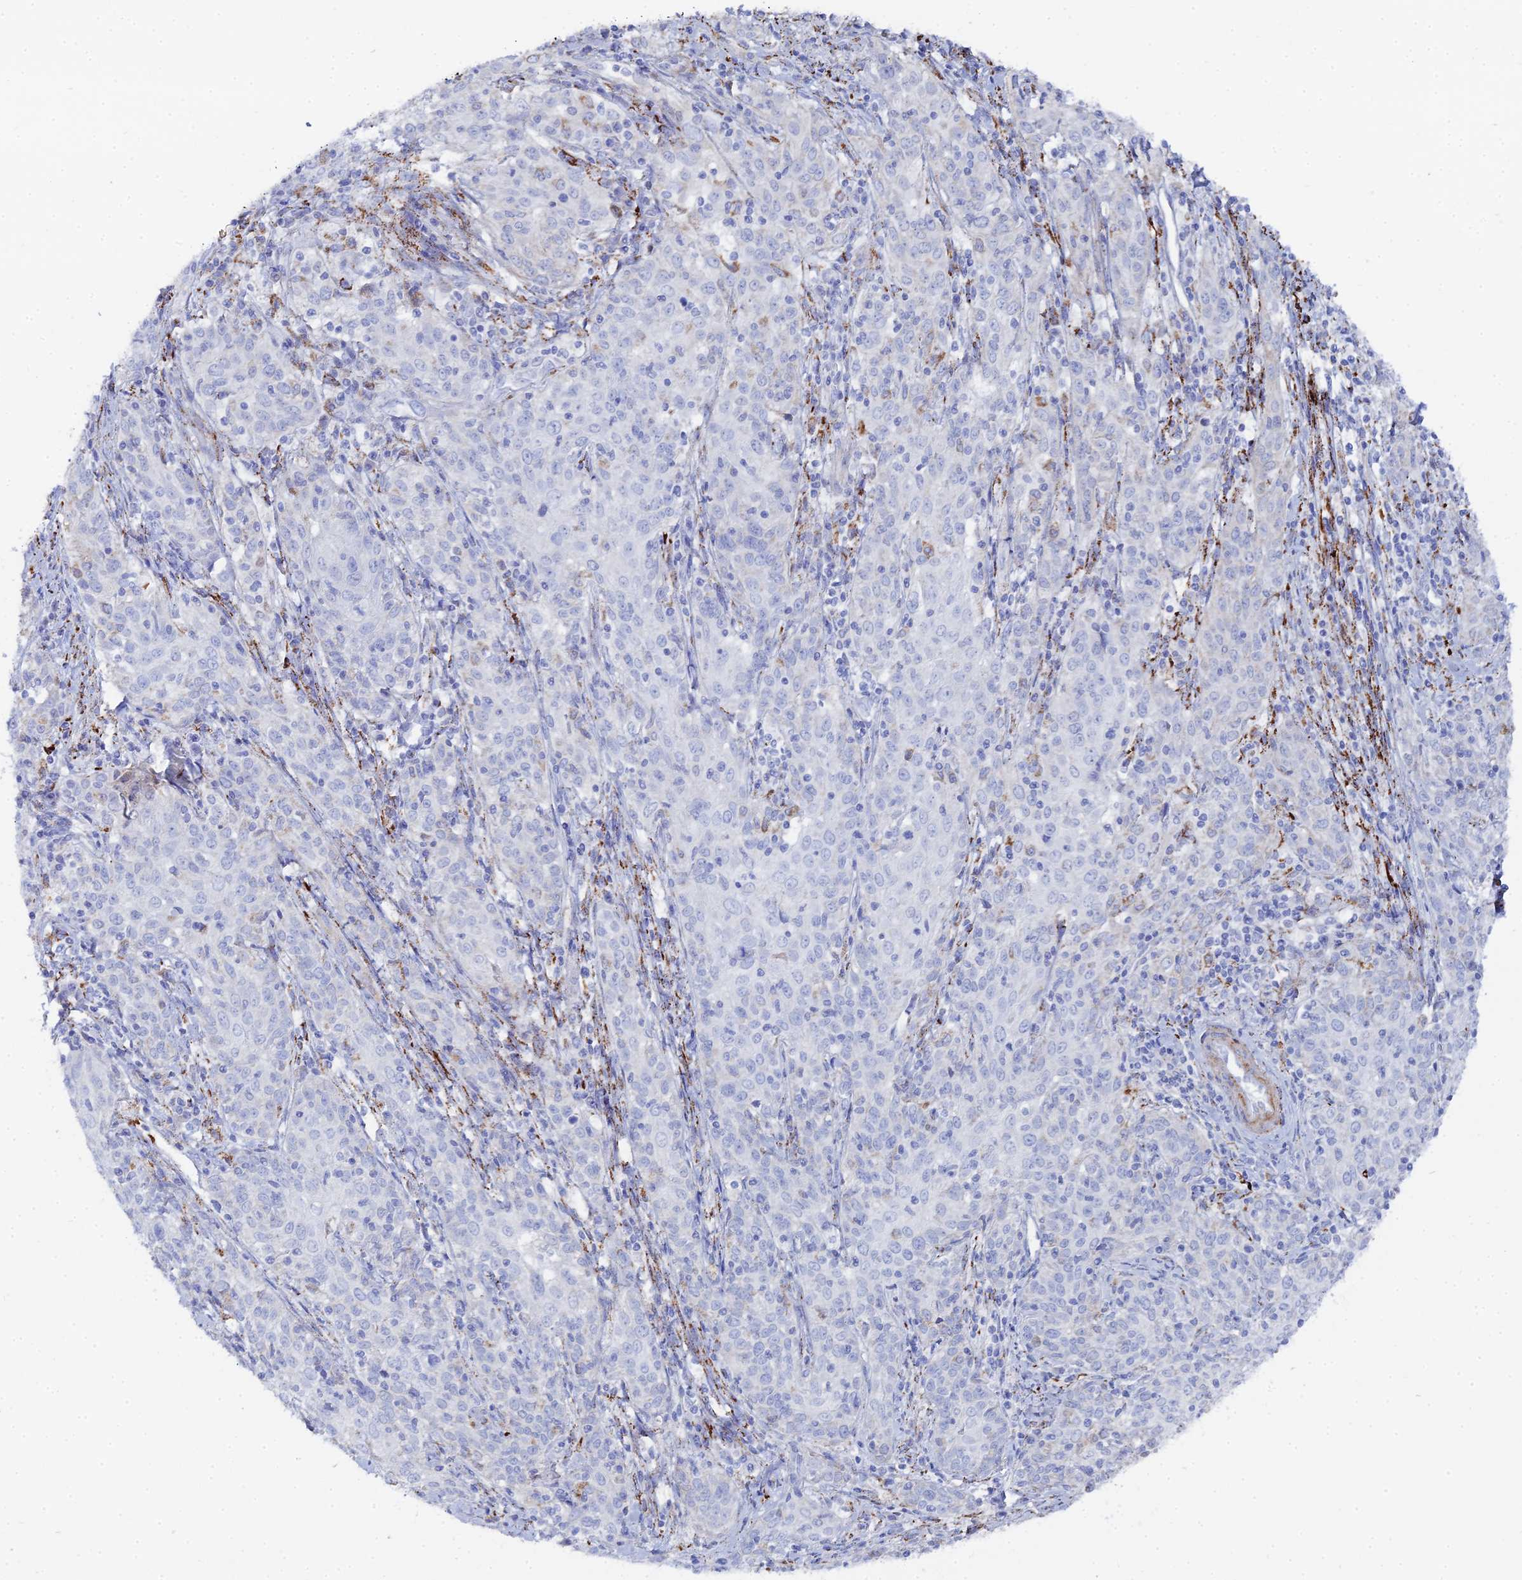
{"staining": {"intensity": "negative", "quantity": "none", "location": "none"}, "tissue": "cervical cancer", "cell_type": "Tumor cells", "image_type": "cancer", "snomed": [{"axis": "morphology", "description": "Squamous cell carcinoma, NOS"}, {"axis": "topography", "description": "Cervix"}], "caption": "Immunohistochemical staining of cervical cancer (squamous cell carcinoma) demonstrates no significant expression in tumor cells.", "gene": "DHX34", "patient": {"sex": "female", "age": 57}}